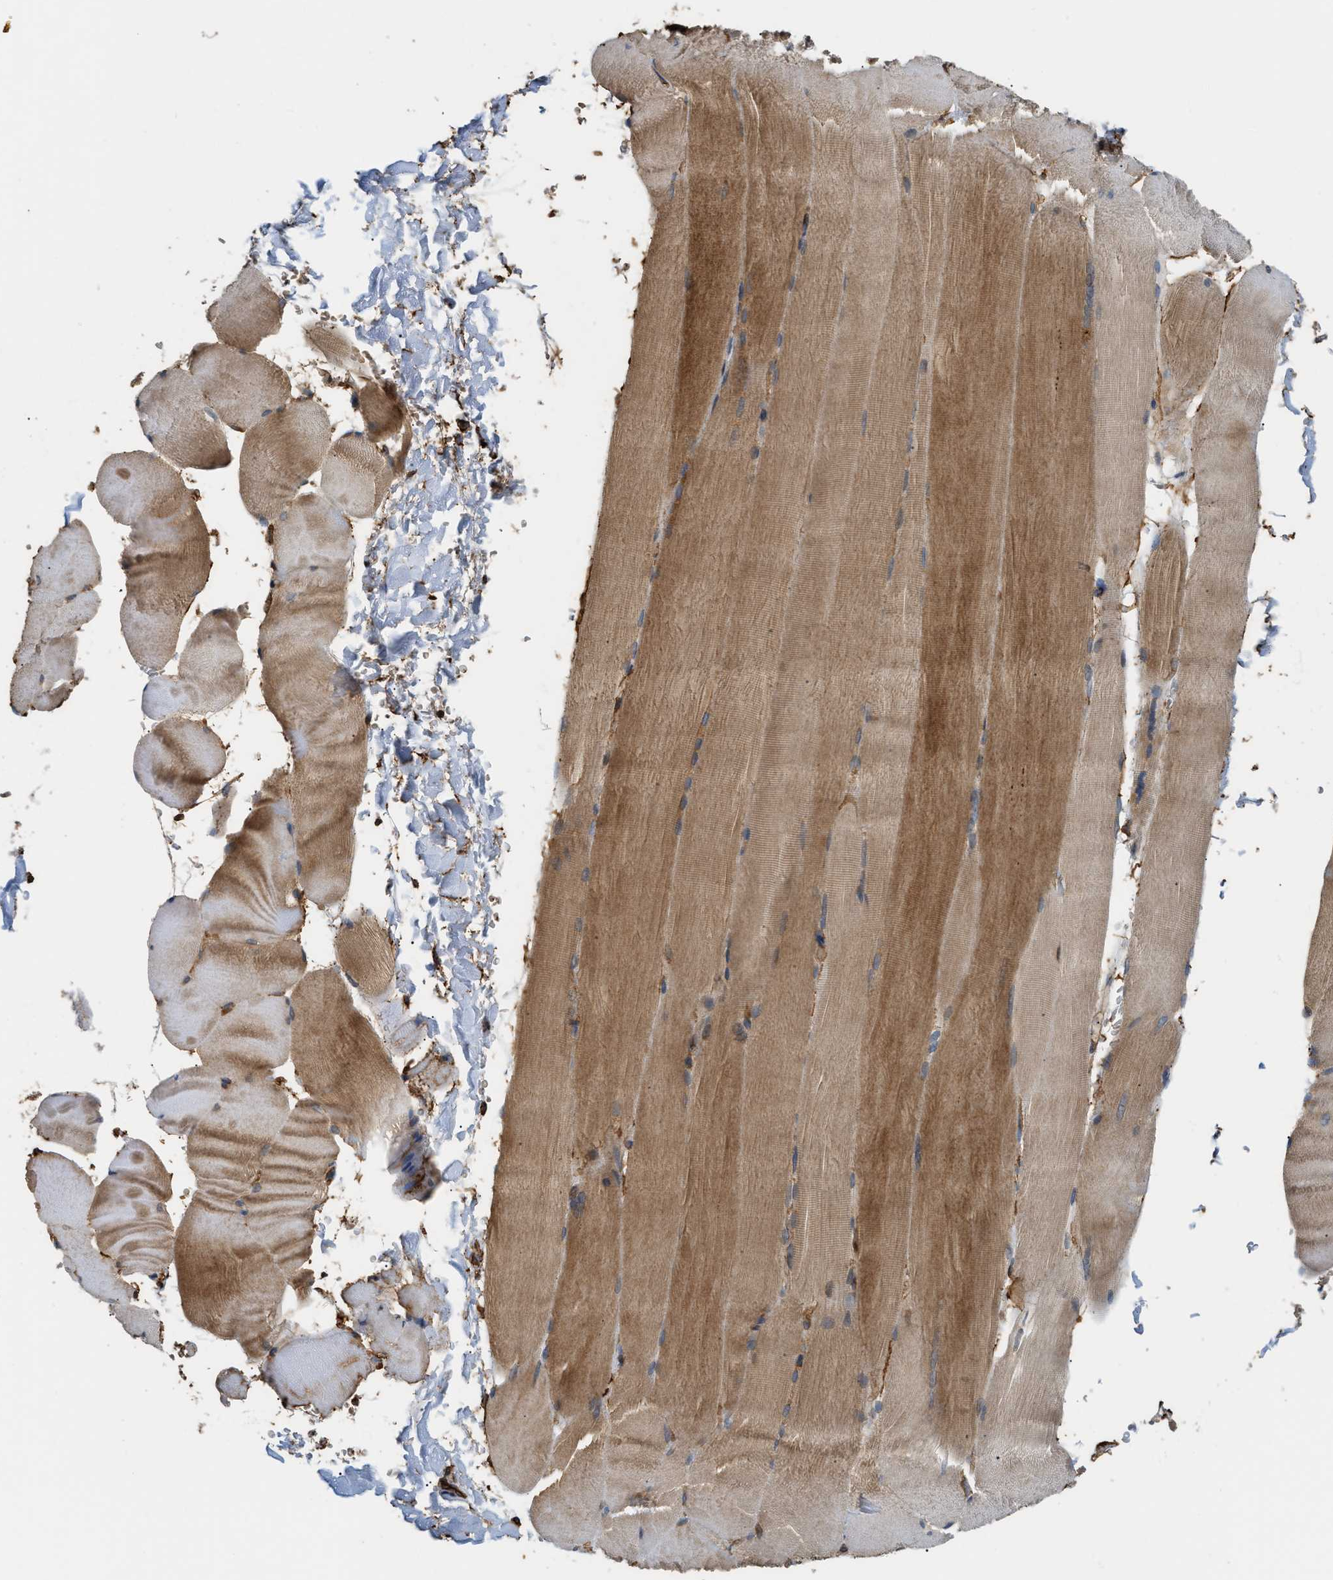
{"staining": {"intensity": "moderate", "quantity": ">75%", "location": "cytoplasmic/membranous"}, "tissue": "skeletal muscle", "cell_type": "Myocytes", "image_type": "normal", "snomed": [{"axis": "morphology", "description": "Normal tissue, NOS"}, {"axis": "topography", "description": "Skin"}, {"axis": "topography", "description": "Skeletal muscle"}], "caption": "The image demonstrates a brown stain indicating the presence of a protein in the cytoplasmic/membranous of myocytes in skeletal muscle. The staining was performed using DAB, with brown indicating positive protein expression. Nuclei are stained blue with hematoxylin.", "gene": "DDHD2", "patient": {"sex": "male", "age": 83}}